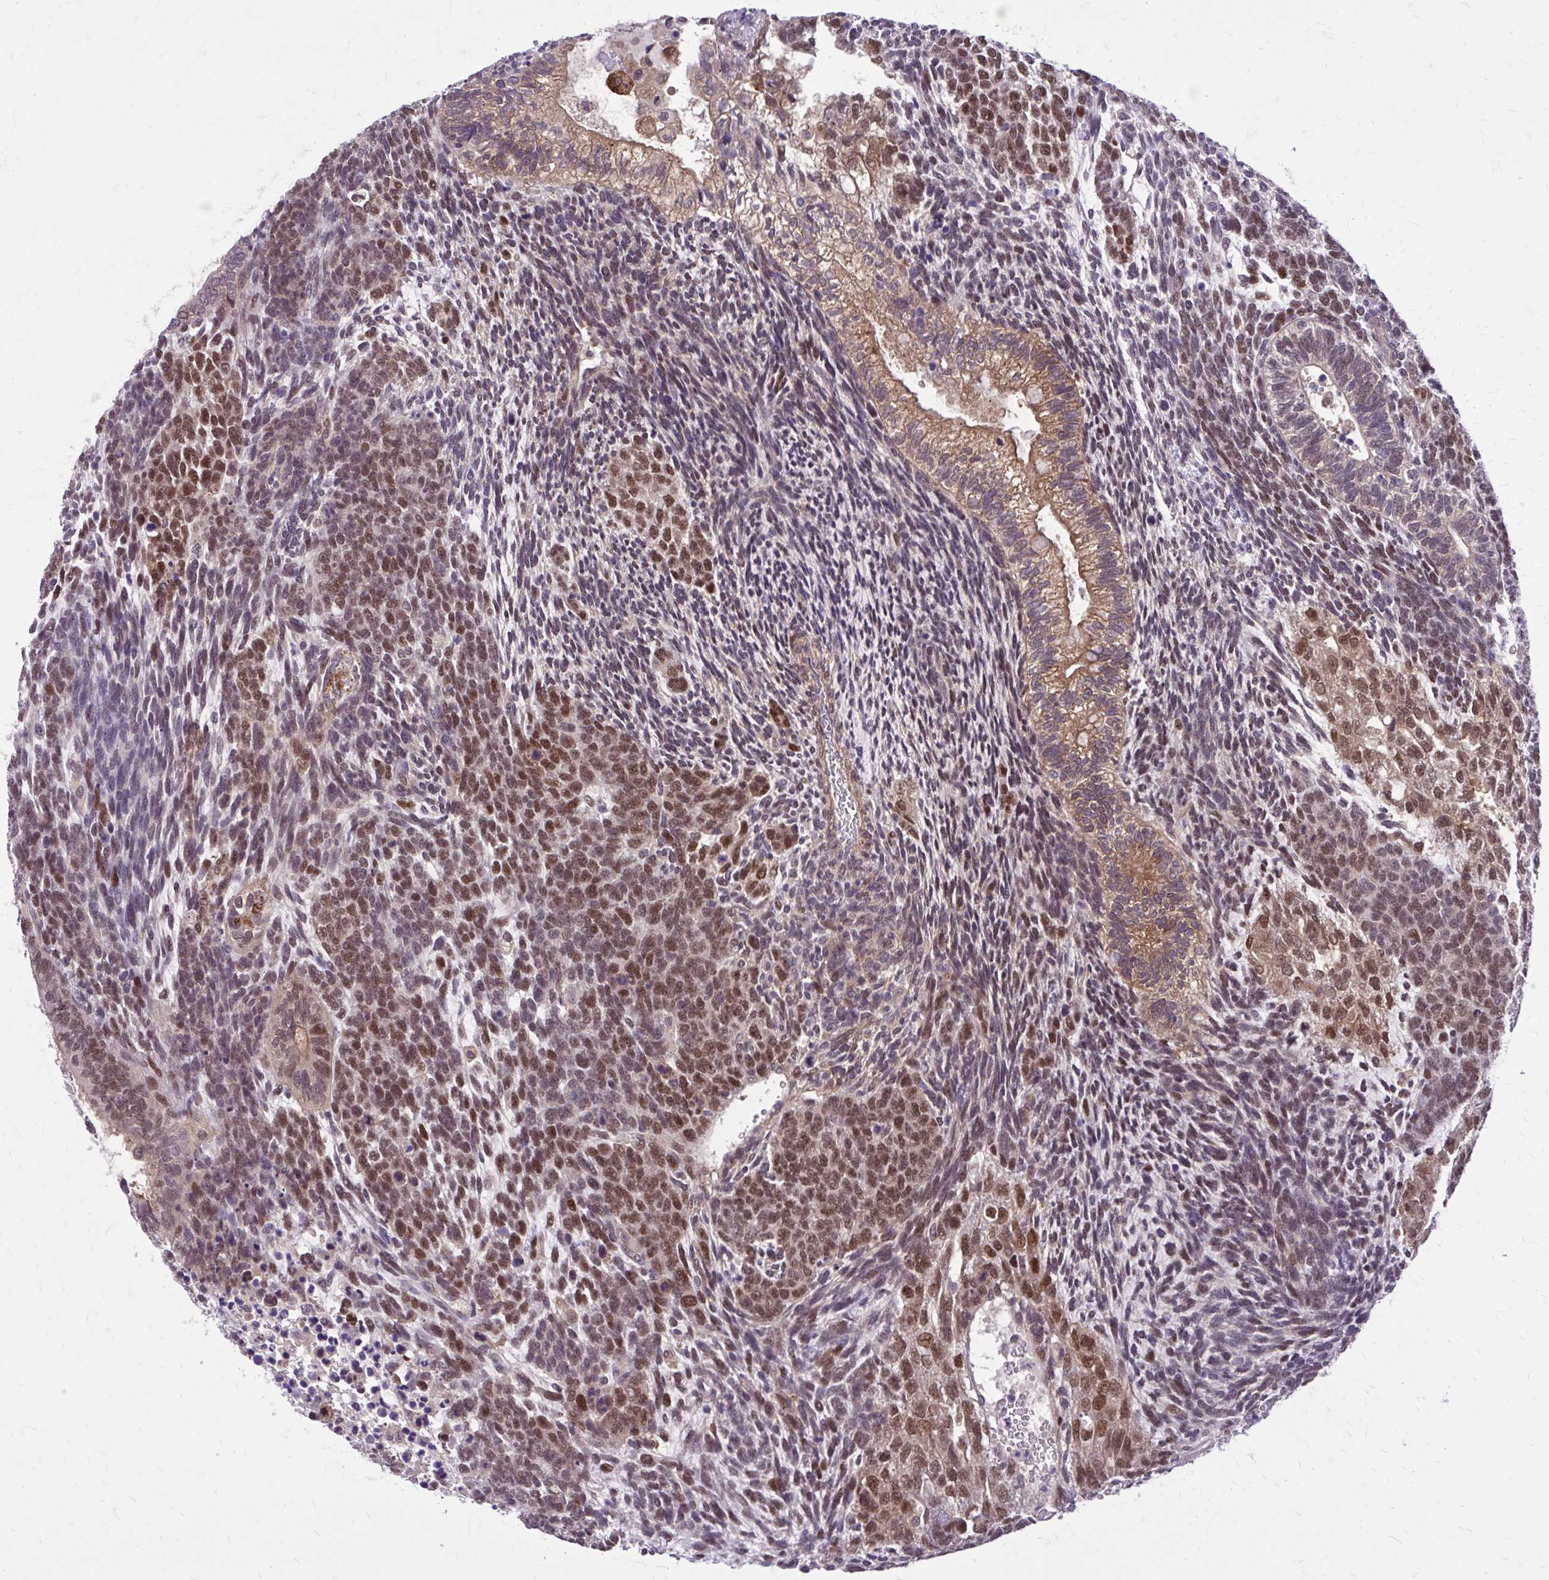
{"staining": {"intensity": "moderate", "quantity": ">75%", "location": "cytoplasmic/membranous,nuclear"}, "tissue": "testis cancer", "cell_type": "Tumor cells", "image_type": "cancer", "snomed": [{"axis": "morphology", "description": "Carcinoma, Embryonal, NOS"}, {"axis": "topography", "description": "Testis"}], "caption": "The immunohistochemical stain labels moderate cytoplasmic/membranous and nuclear positivity in tumor cells of testis cancer tissue. (DAB = brown stain, brightfield microscopy at high magnification).", "gene": "ZBTB25", "patient": {"sex": "male", "age": 23}}